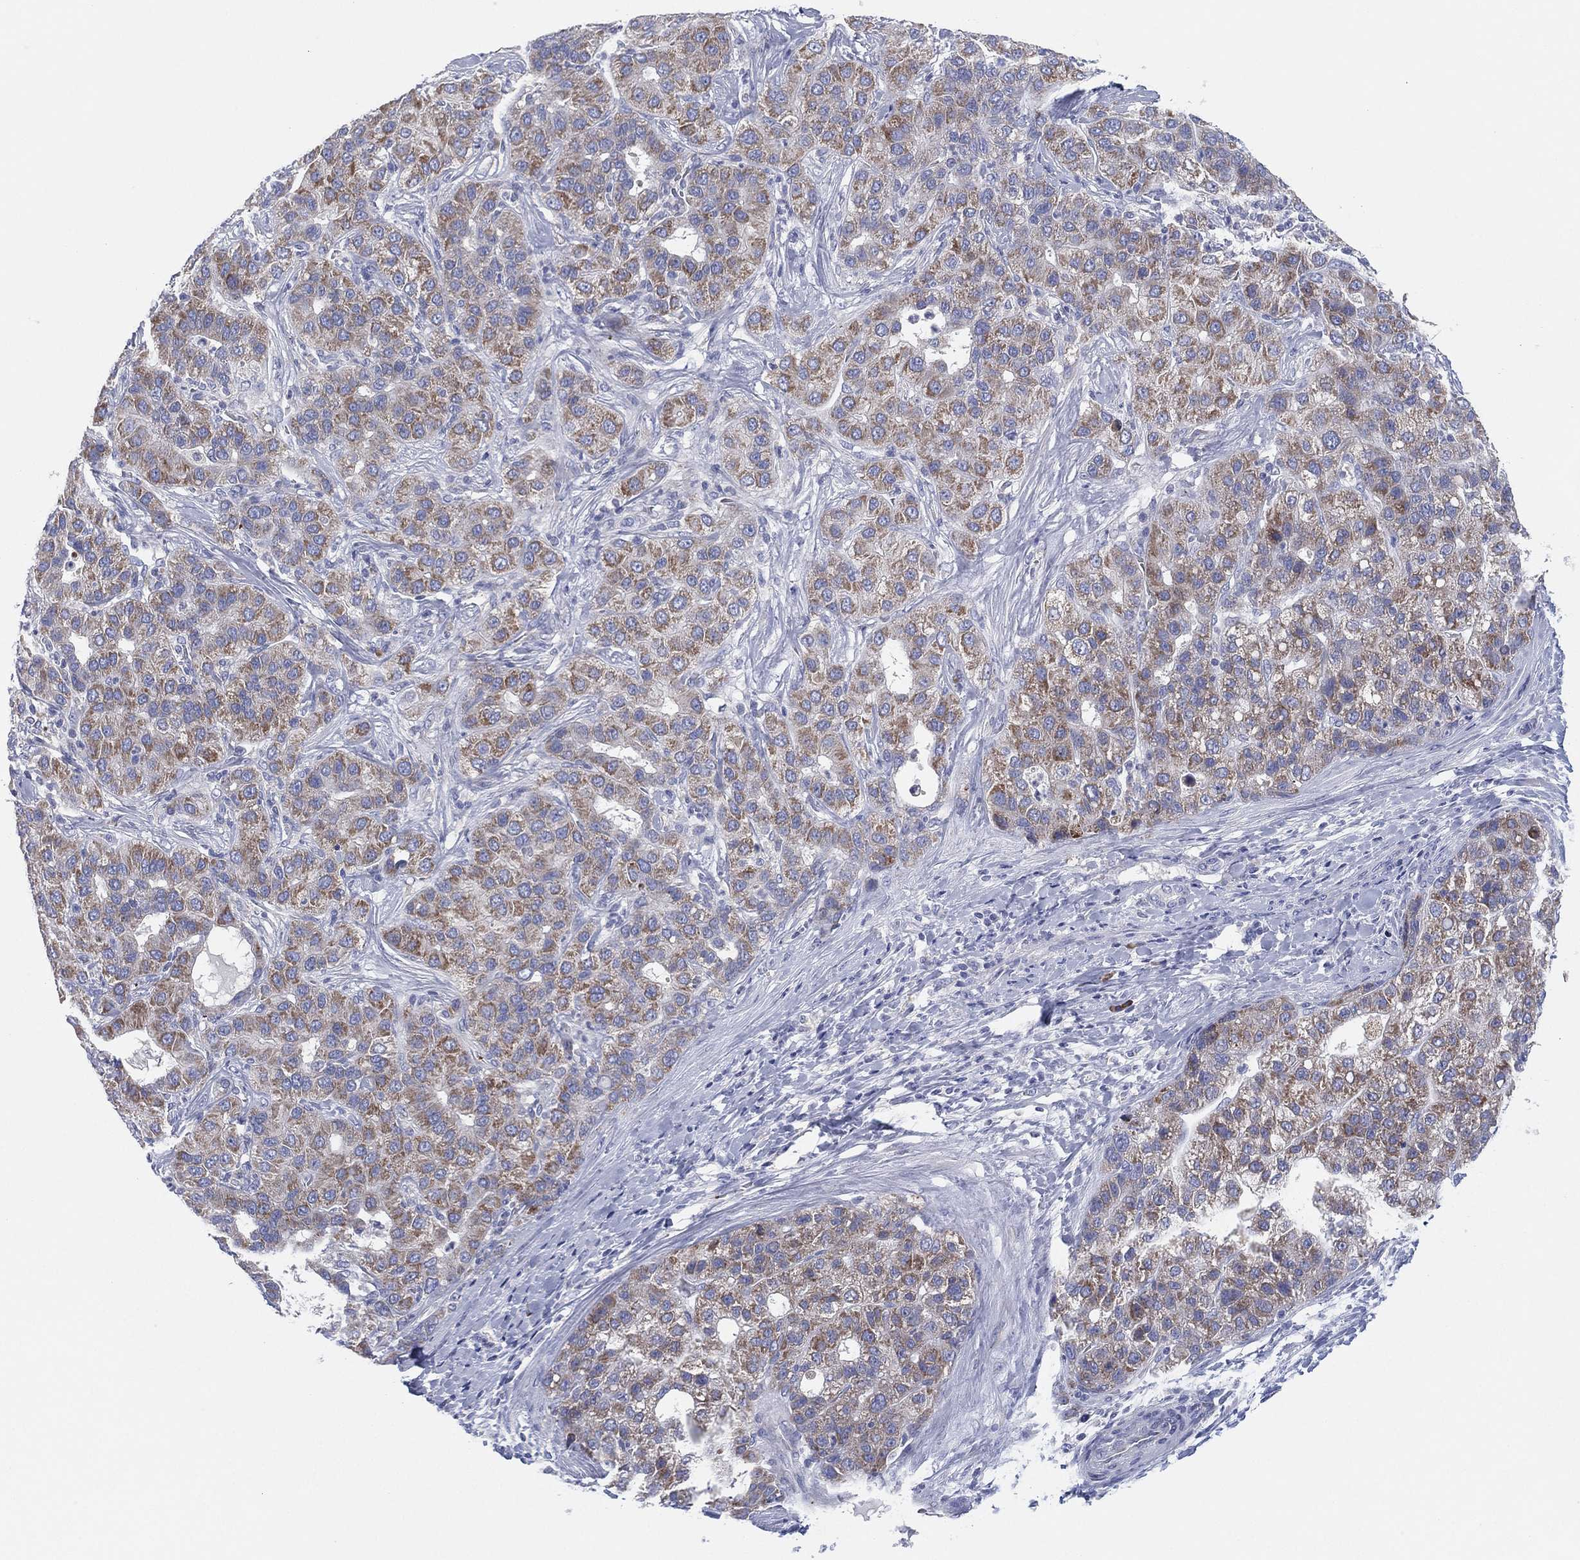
{"staining": {"intensity": "moderate", "quantity": ">75%", "location": "cytoplasmic/membranous"}, "tissue": "liver cancer", "cell_type": "Tumor cells", "image_type": "cancer", "snomed": [{"axis": "morphology", "description": "Carcinoma, Hepatocellular, NOS"}, {"axis": "topography", "description": "Liver"}], "caption": "There is medium levels of moderate cytoplasmic/membranous expression in tumor cells of liver cancer (hepatocellular carcinoma), as demonstrated by immunohistochemical staining (brown color).", "gene": "TMEM40", "patient": {"sex": "male", "age": 65}}